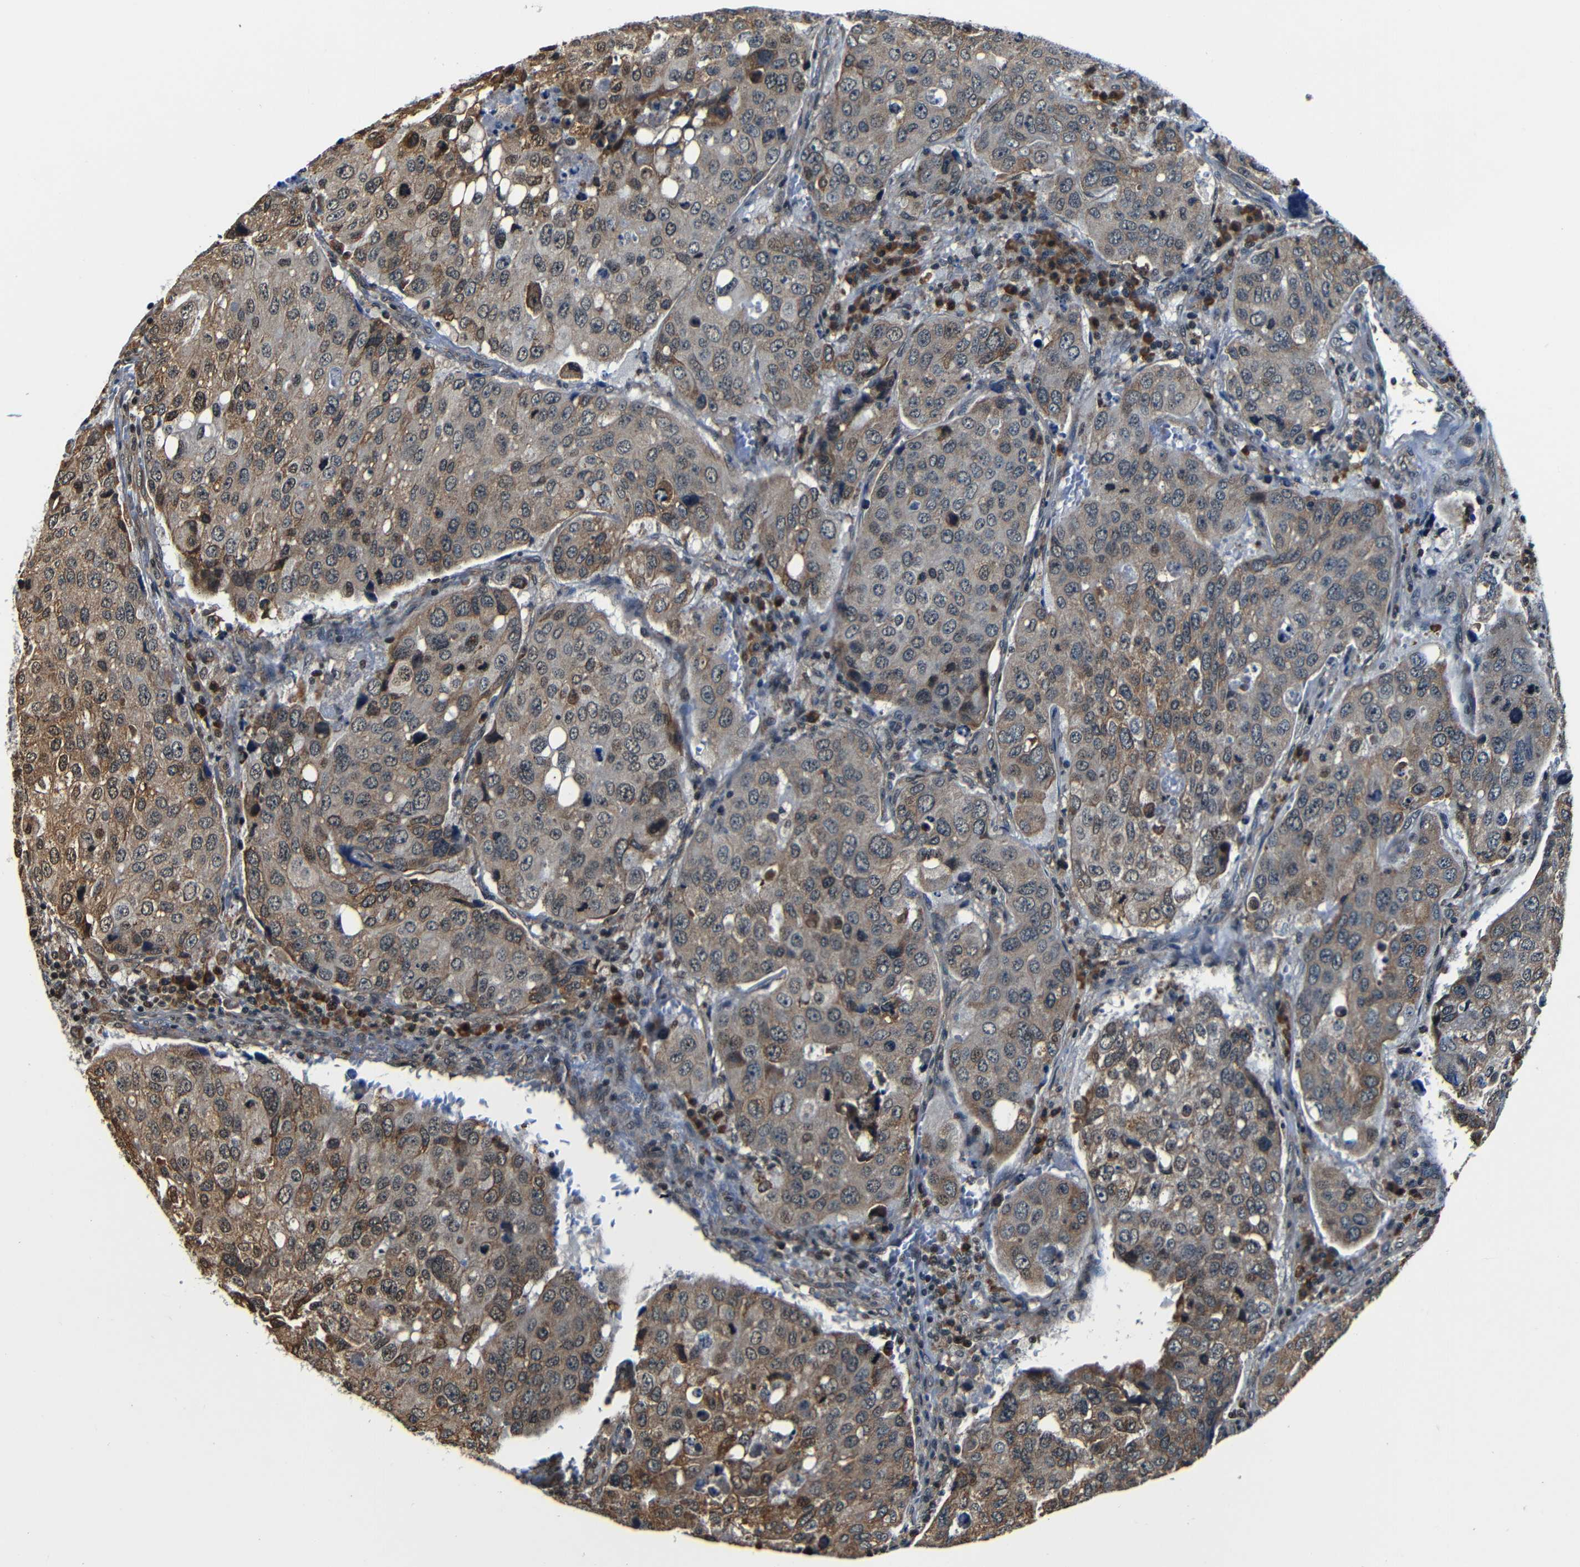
{"staining": {"intensity": "moderate", "quantity": "25%-75%", "location": "cytoplasmic/membranous"}, "tissue": "urothelial cancer", "cell_type": "Tumor cells", "image_type": "cancer", "snomed": [{"axis": "morphology", "description": "Urothelial carcinoma, High grade"}, {"axis": "topography", "description": "Lymph node"}, {"axis": "topography", "description": "Urinary bladder"}], "caption": "The immunohistochemical stain highlights moderate cytoplasmic/membranous positivity in tumor cells of high-grade urothelial carcinoma tissue.", "gene": "NCBP3", "patient": {"sex": "male", "age": 51}}